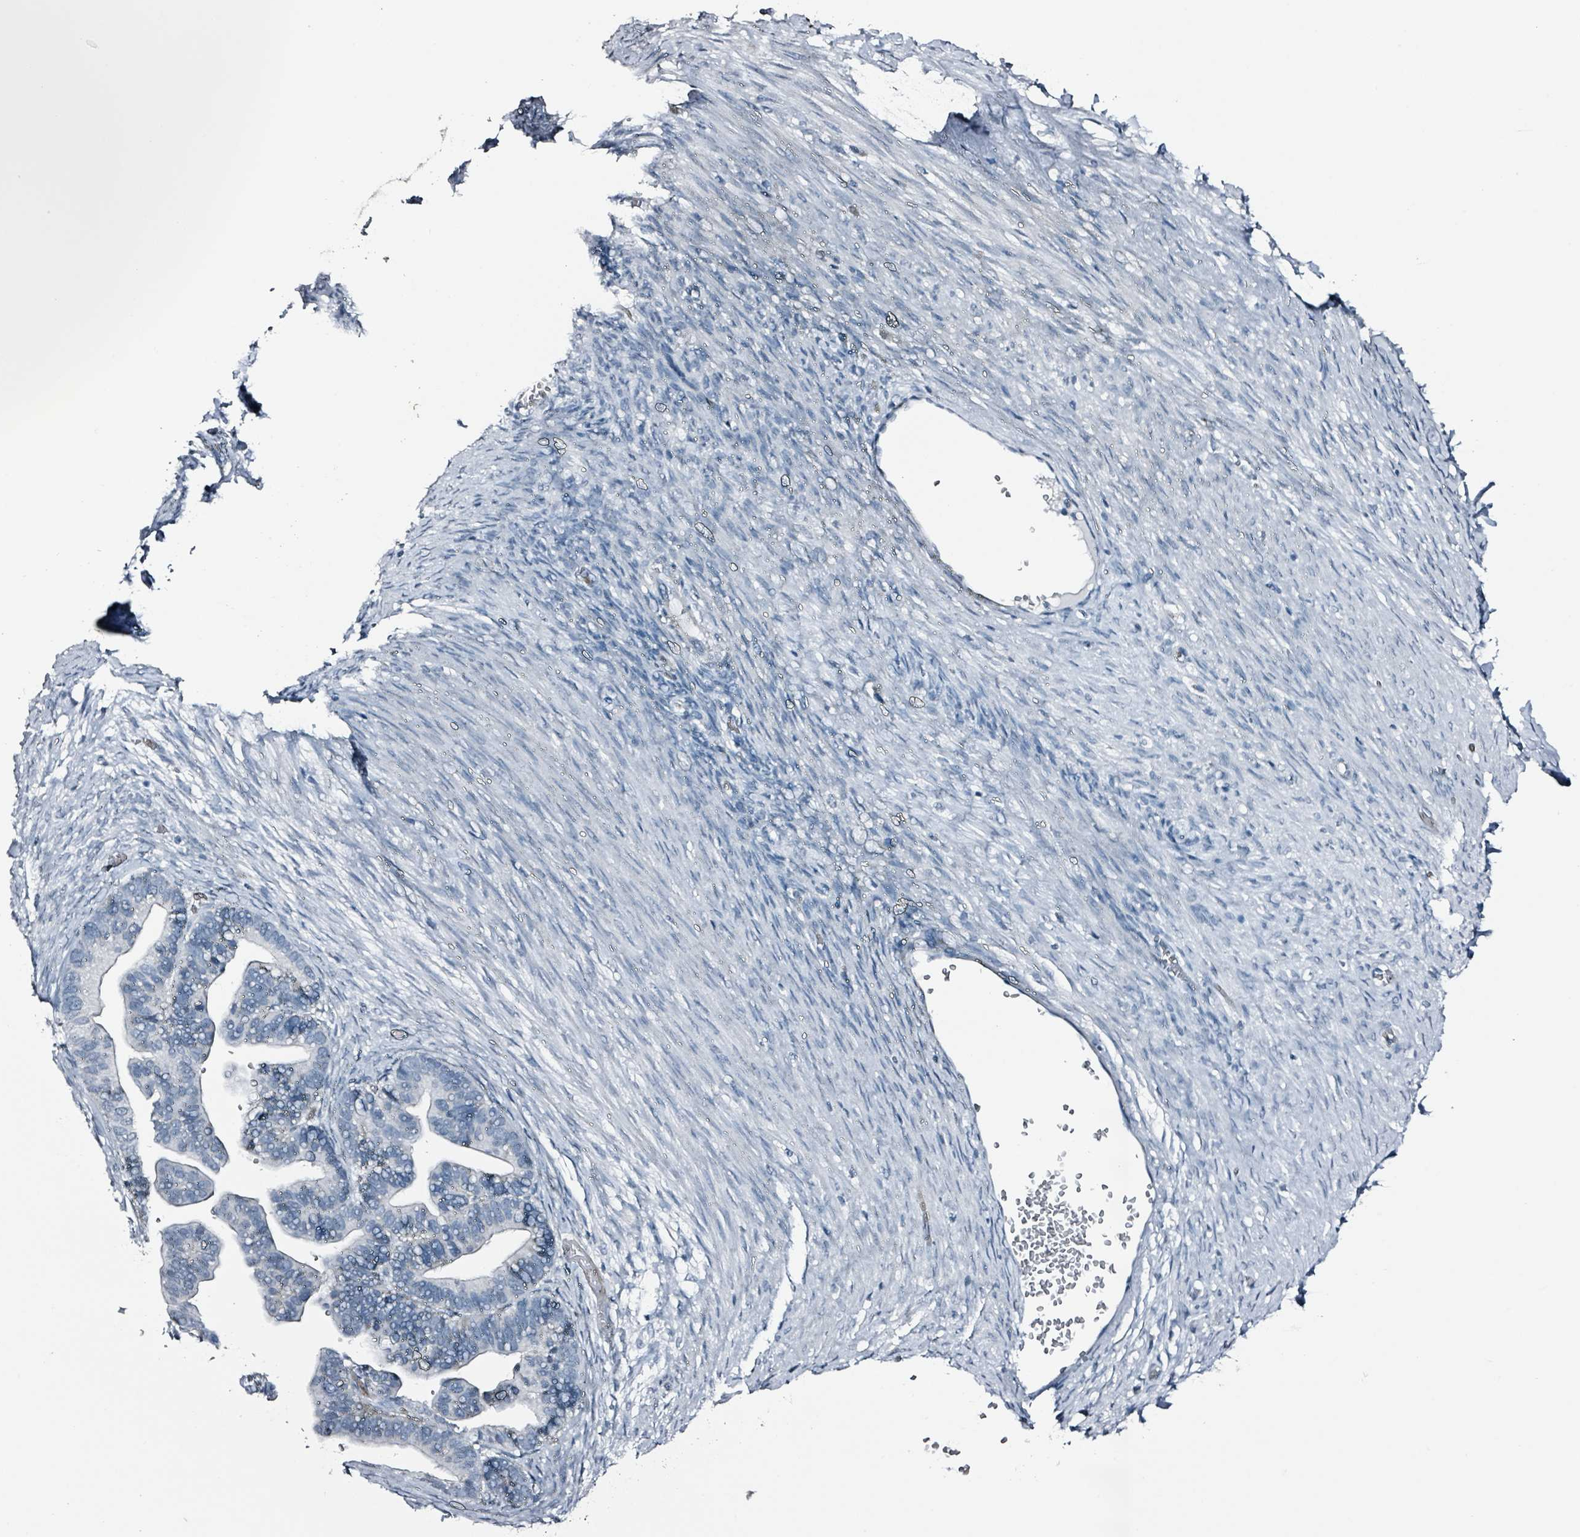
{"staining": {"intensity": "negative", "quantity": "none", "location": "none"}, "tissue": "ovarian cancer", "cell_type": "Tumor cells", "image_type": "cancer", "snomed": [{"axis": "morphology", "description": "Cystadenocarcinoma, serous, NOS"}, {"axis": "topography", "description": "Ovary"}], "caption": "This is an IHC histopathology image of serous cystadenocarcinoma (ovarian). There is no staining in tumor cells.", "gene": "CA9", "patient": {"sex": "female", "age": 56}}